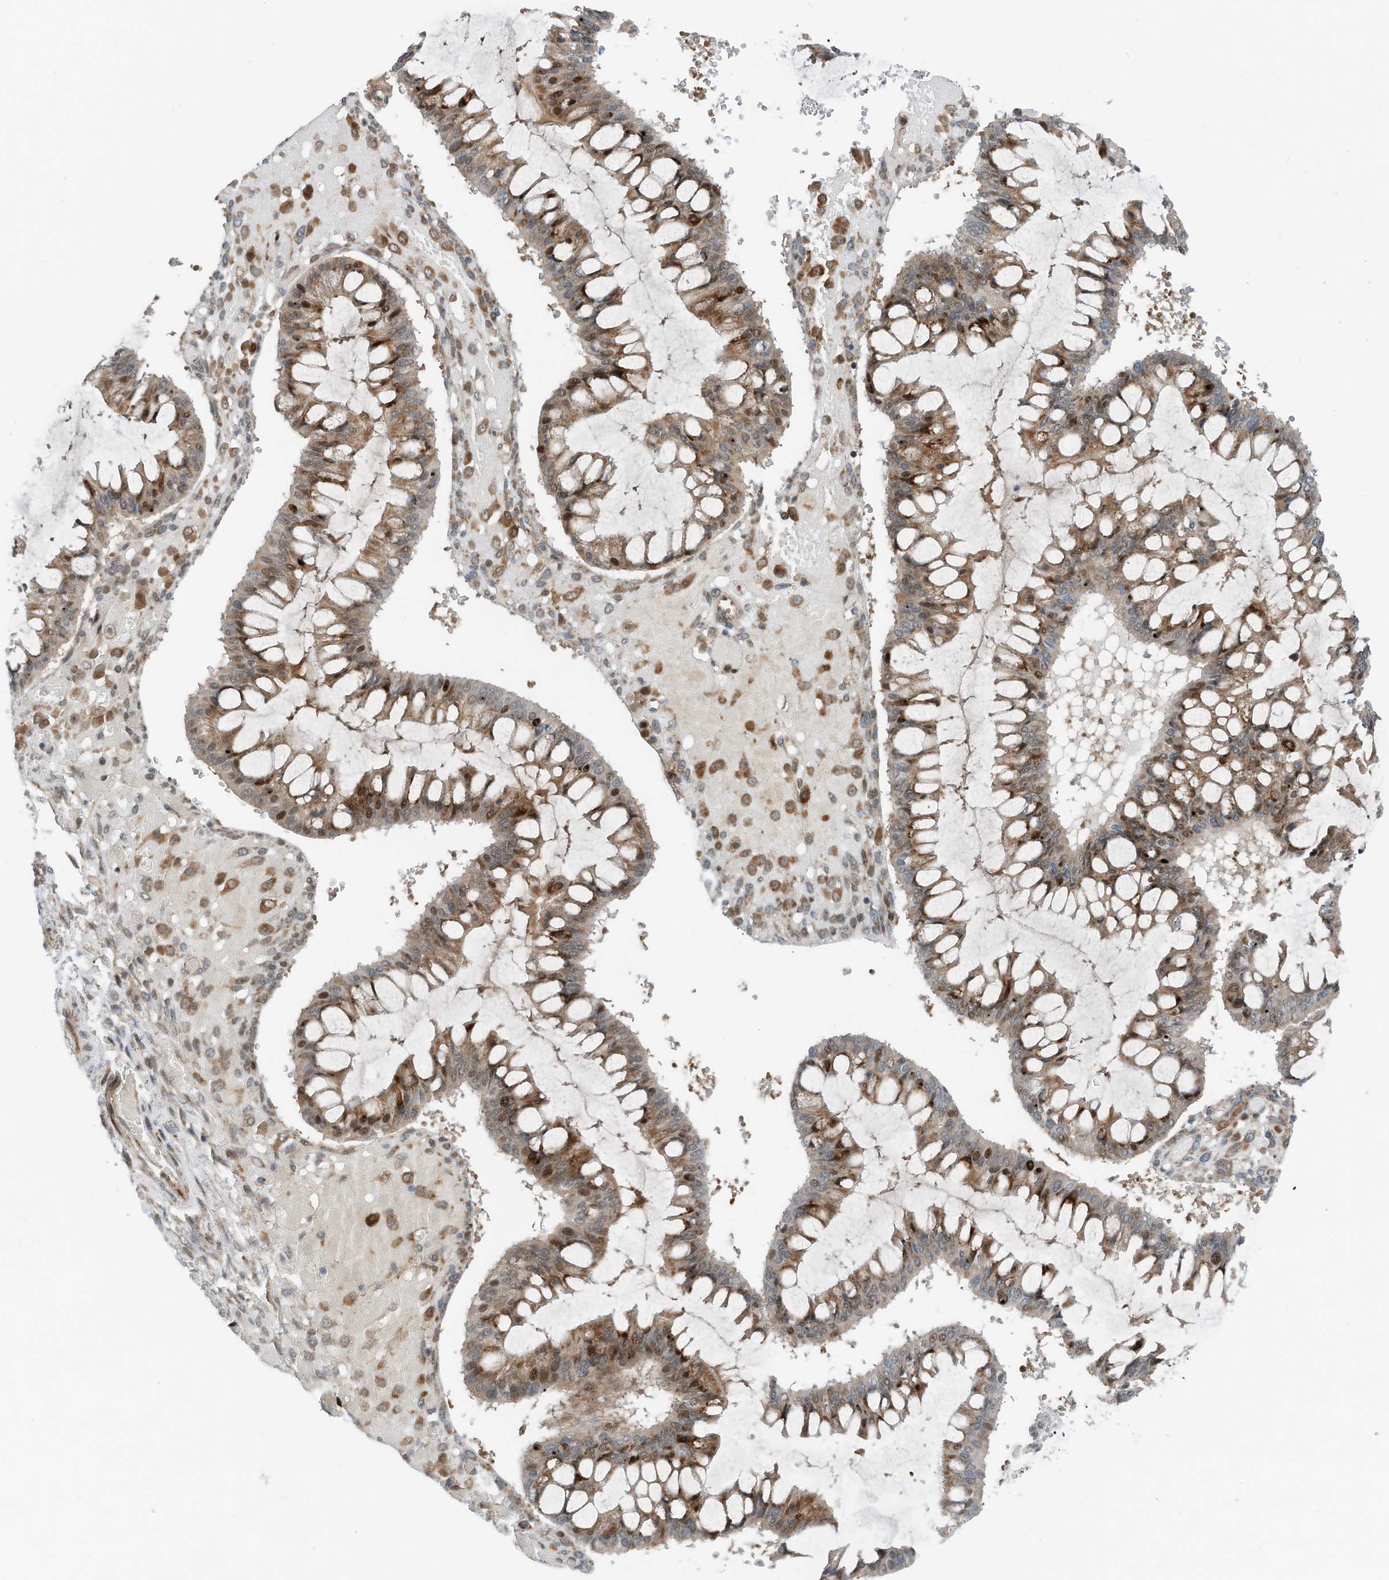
{"staining": {"intensity": "moderate", "quantity": ">75%", "location": "cytoplasmic/membranous,nuclear"}, "tissue": "ovarian cancer", "cell_type": "Tumor cells", "image_type": "cancer", "snomed": [{"axis": "morphology", "description": "Cystadenocarcinoma, mucinous, NOS"}, {"axis": "topography", "description": "Ovary"}], "caption": "A micrograph of ovarian mucinous cystadenocarcinoma stained for a protein shows moderate cytoplasmic/membranous and nuclear brown staining in tumor cells. Using DAB (brown) and hematoxylin (blue) stains, captured at high magnification using brightfield microscopy.", "gene": "RMND1", "patient": {"sex": "female", "age": 73}}